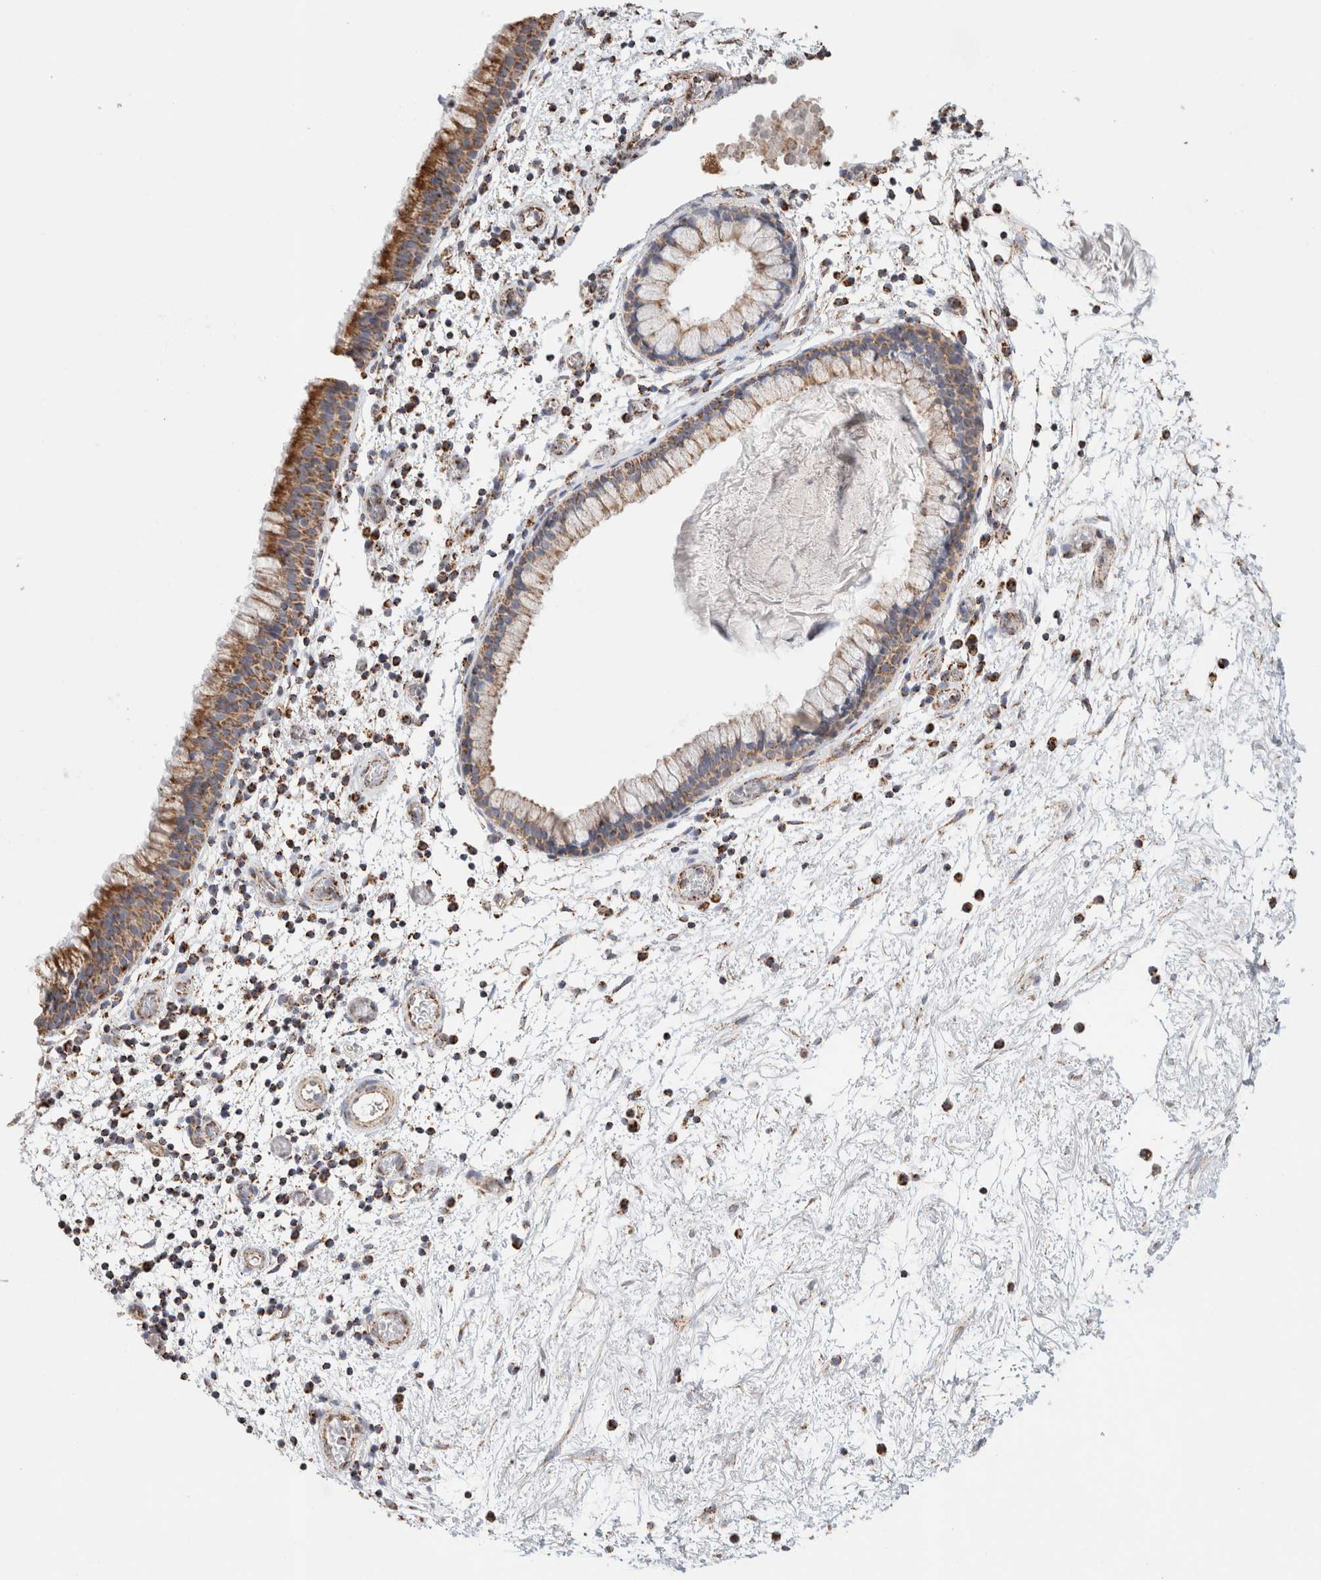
{"staining": {"intensity": "moderate", "quantity": ">75%", "location": "cytoplasmic/membranous"}, "tissue": "nasopharynx", "cell_type": "Respiratory epithelial cells", "image_type": "normal", "snomed": [{"axis": "morphology", "description": "Normal tissue, NOS"}, {"axis": "morphology", "description": "Inflammation, NOS"}, {"axis": "topography", "description": "Nasopharynx"}], "caption": "Brown immunohistochemical staining in unremarkable human nasopharynx shows moderate cytoplasmic/membranous expression in approximately >75% of respiratory epithelial cells. The staining was performed using DAB to visualize the protein expression in brown, while the nuclei were stained in blue with hematoxylin (Magnification: 20x).", "gene": "C1QBP", "patient": {"sex": "male", "age": 48}}